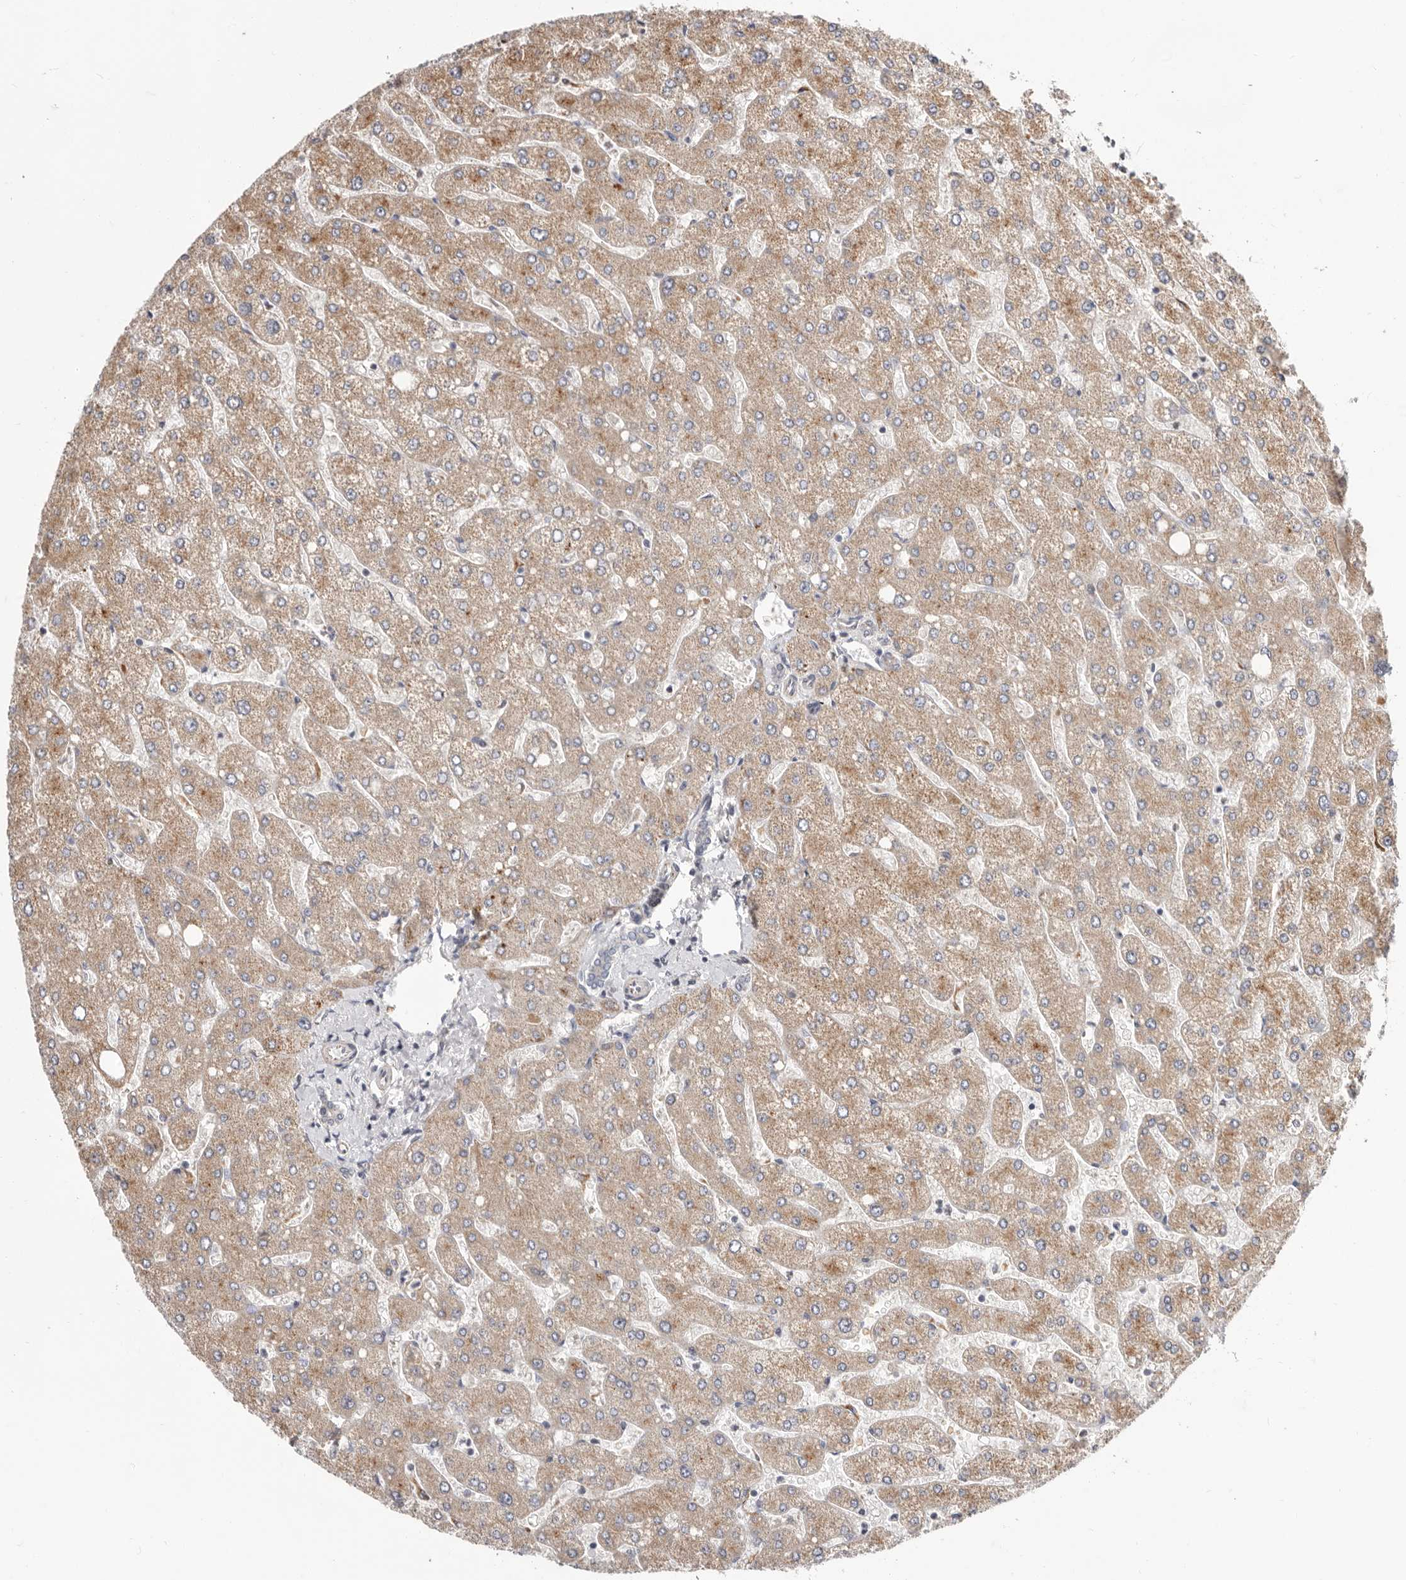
{"staining": {"intensity": "negative", "quantity": "none", "location": "none"}, "tissue": "liver", "cell_type": "Cholangiocytes", "image_type": "normal", "snomed": [{"axis": "morphology", "description": "Normal tissue, NOS"}, {"axis": "topography", "description": "Liver"}], "caption": "Immunohistochemistry photomicrograph of unremarkable human liver stained for a protein (brown), which demonstrates no expression in cholangiocytes.", "gene": "TOR3A", "patient": {"sex": "male", "age": 55}}